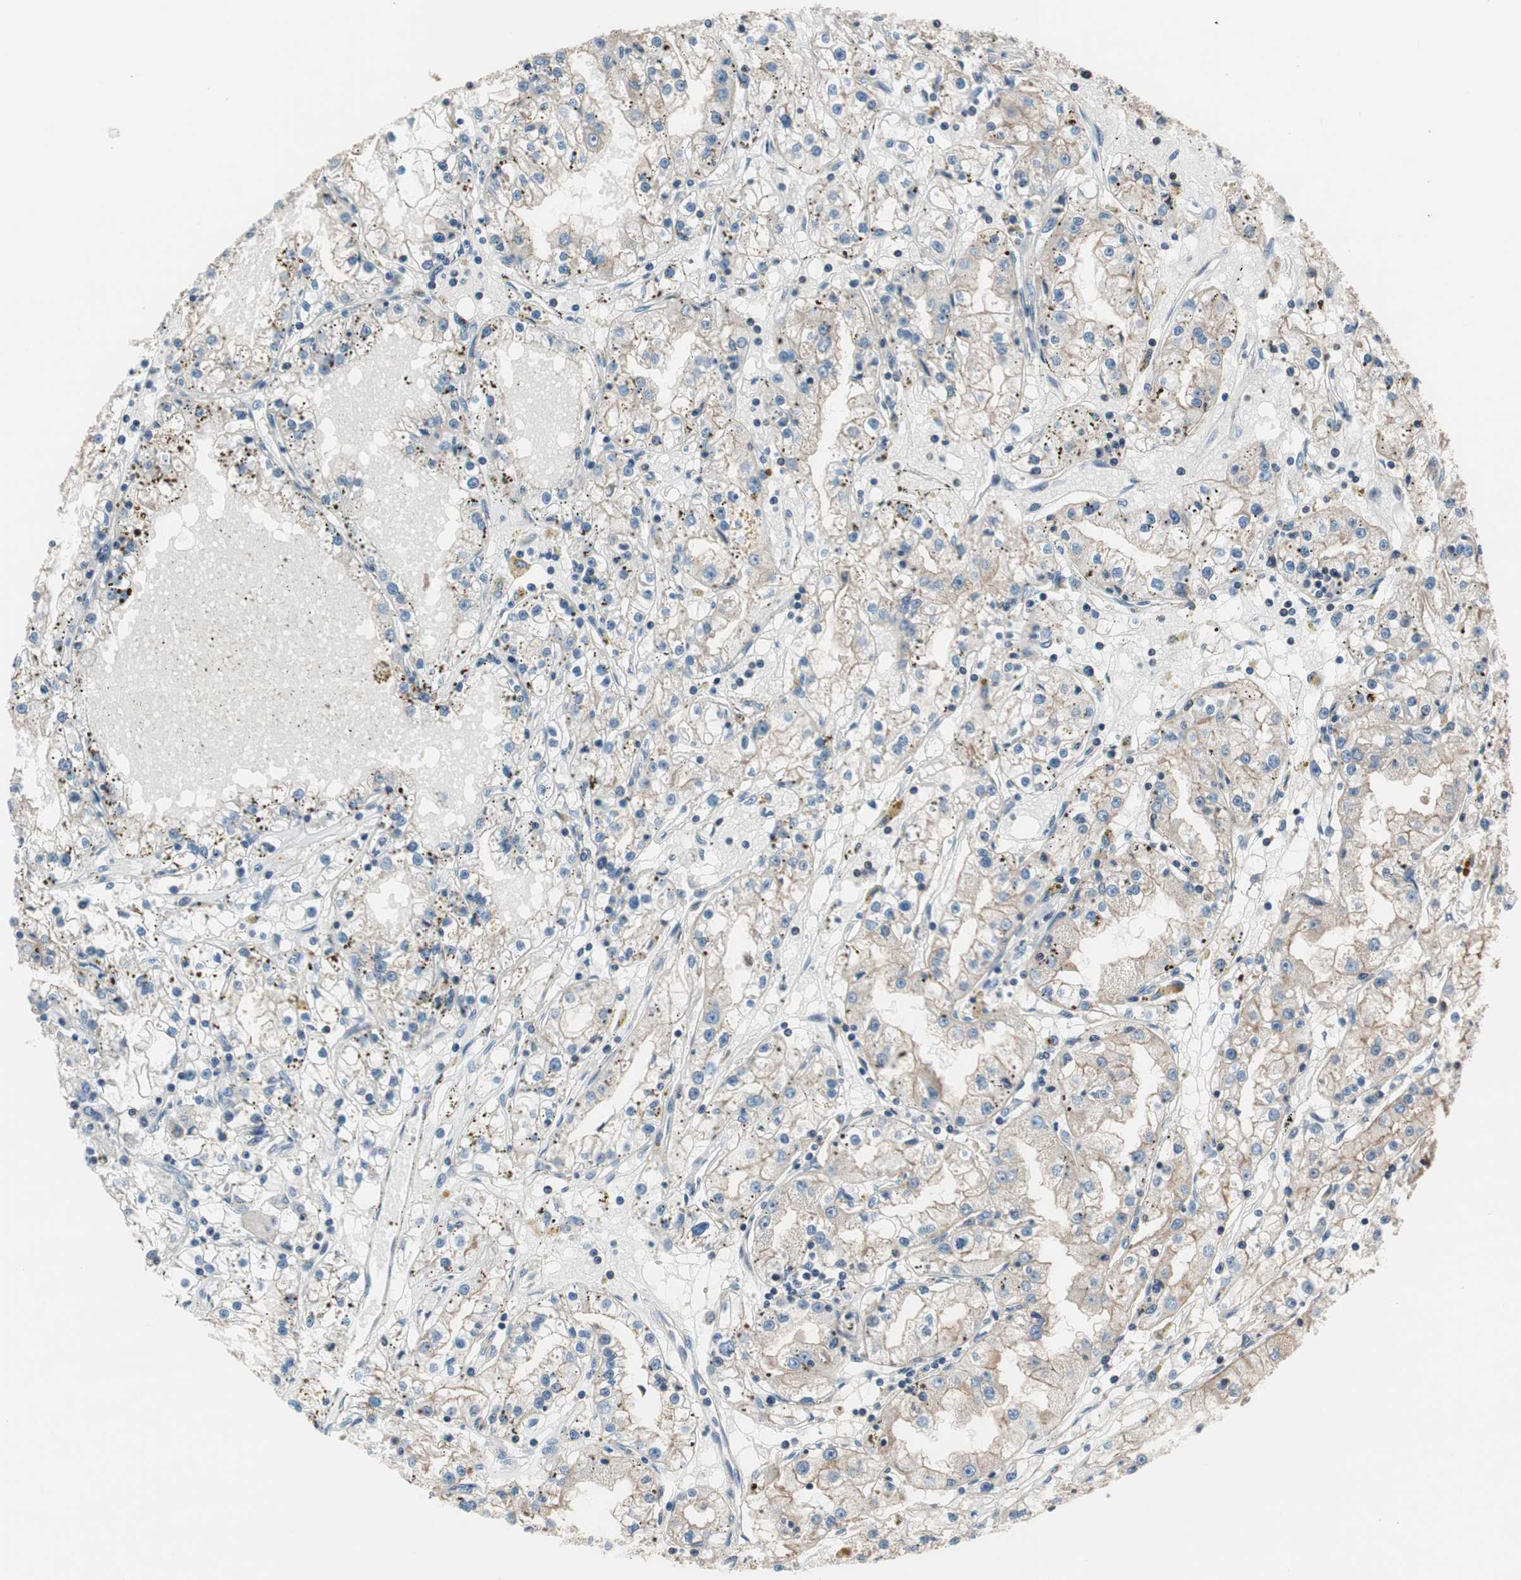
{"staining": {"intensity": "weak", "quantity": "25%-75%", "location": "cytoplasmic/membranous"}, "tissue": "renal cancer", "cell_type": "Tumor cells", "image_type": "cancer", "snomed": [{"axis": "morphology", "description": "Adenocarcinoma, NOS"}, {"axis": "topography", "description": "Kidney"}], "caption": "High-magnification brightfield microscopy of renal cancer stained with DAB (brown) and counterstained with hematoxylin (blue). tumor cells exhibit weak cytoplasmic/membranous expression is appreciated in about25%-75% of cells.", "gene": "RFC1", "patient": {"sex": "male", "age": 56}}